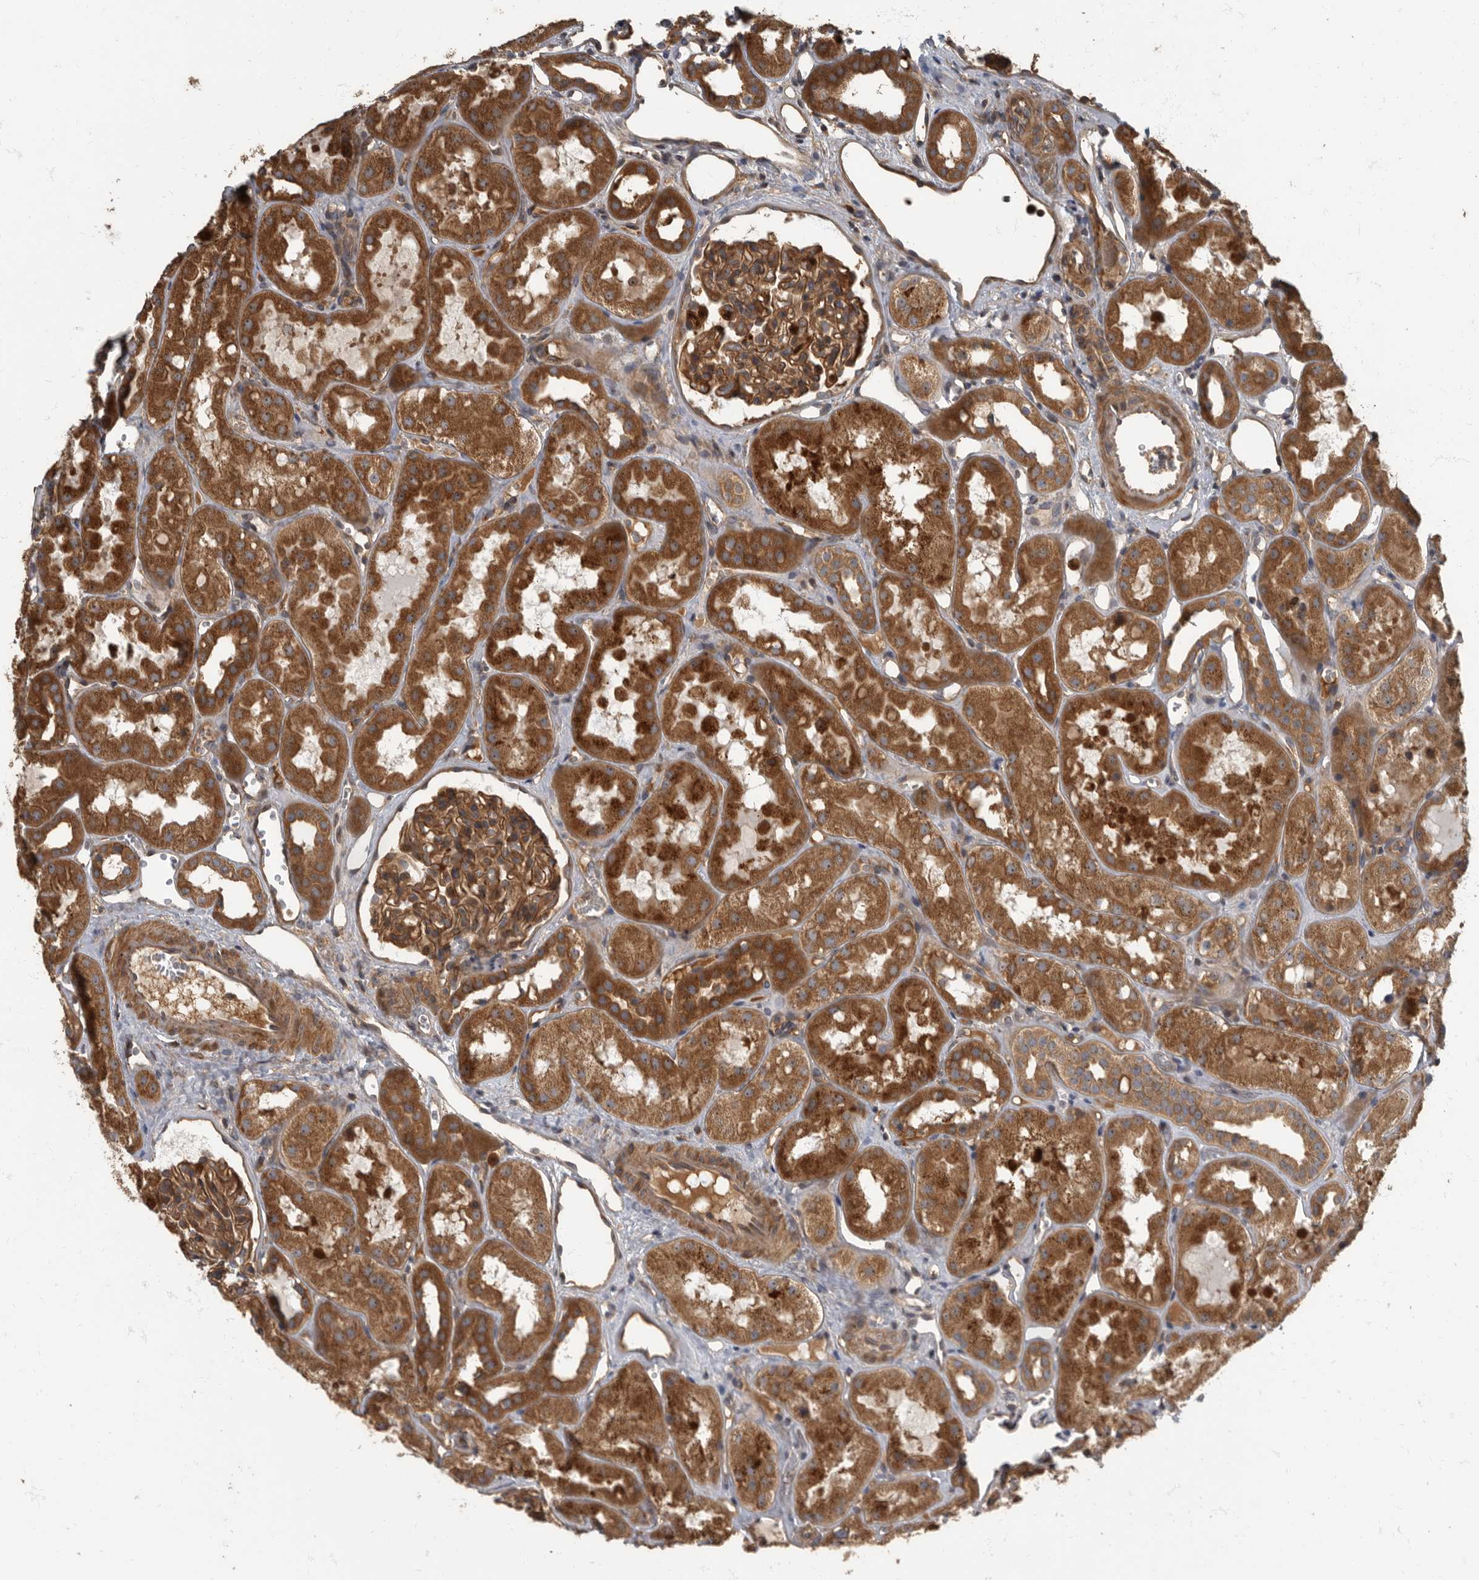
{"staining": {"intensity": "strong", "quantity": ">75%", "location": "cytoplasmic/membranous"}, "tissue": "kidney", "cell_type": "Cells in glomeruli", "image_type": "normal", "snomed": [{"axis": "morphology", "description": "Normal tissue, NOS"}, {"axis": "topography", "description": "Kidney"}], "caption": "Protein analysis of unremarkable kidney shows strong cytoplasmic/membranous expression in about >75% of cells in glomeruli.", "gene": "DAAM1", "patient": {"sex": "male", "age": 16}}